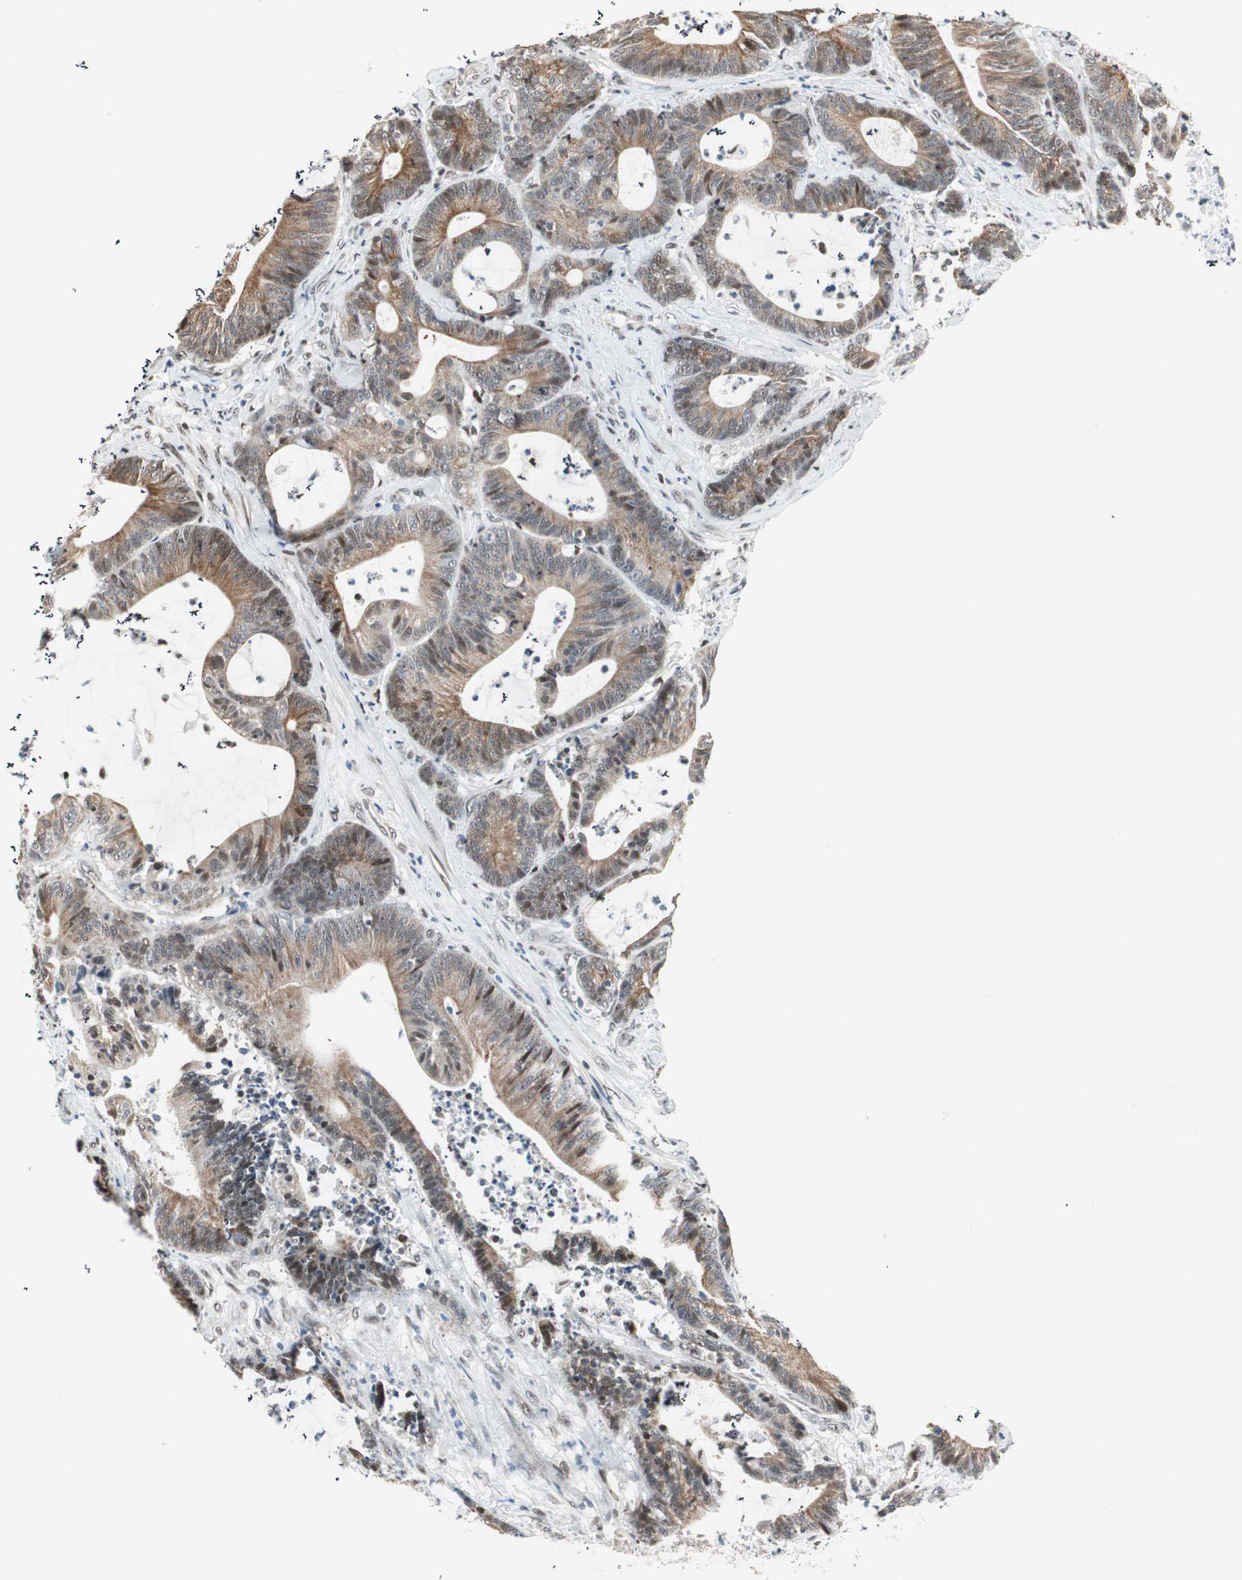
{"staining": {"intensity": "moderate", "quantity": ">75%", "location": "cytoplasmic/membranous,nuclear"}, "tissue": "colorectal cancer", "cell_type": "Tumor cells", "image_type": "cancer", "snomed": [{"axis": "morphology", "description": "Adenocarcinoma, NOS"}, {"axis": "topography", "description": "Colon"}], "caption": "IHC (DAB) staining of human colorectal cancer exhibits moderate cytoplasmic/membranous and nuclear protein positivity in approximately >75% of tumor cells. The staining was performed using DAB (3,3'-diaminobenzidine), with brown indicating positive protein expression. Nuclei are stained blue with hematoxylin.", "gene": "ZBTB17", "patient": {"sex": "female", "age": 84}}